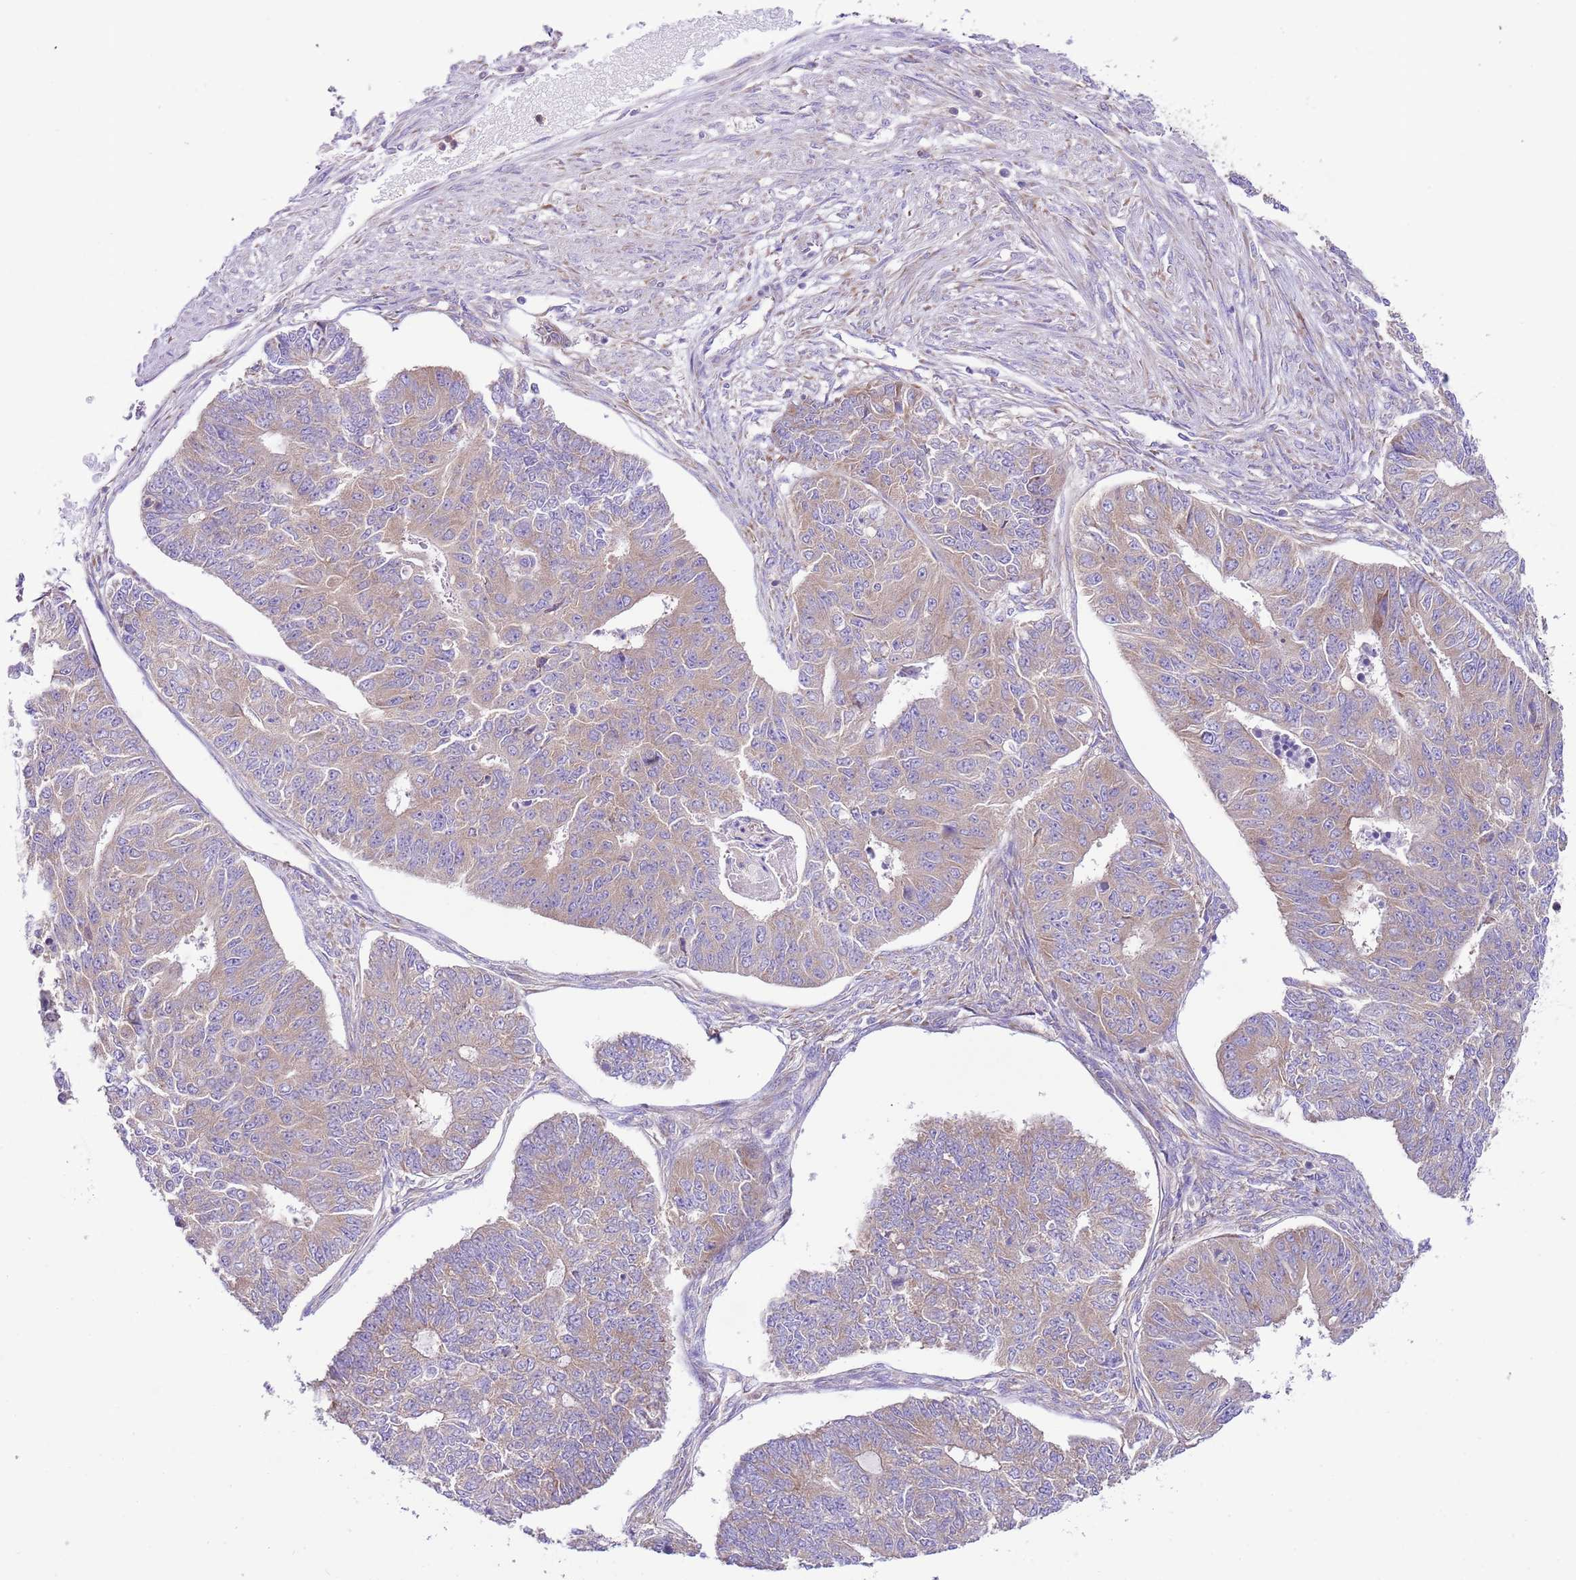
{"staining": {"intensity": "moderate", "quantity": ">75%", "location": "cytoplasmic/membranous"}, "tissue": "endometrial cancer", "cell_type": "Tumor cells", "image_type": "cancer", "snomed": [{"axis": "morphology", "description": "Adenocarcinoma, NOS"}, {"axis": "topography", "description": "Endometrium"}], "caption": "Moderate cytoplasmic/membranous protein staining is seen in approximately >75% of tumor cells in endometrial cancer.", "gene": "RPS10", "patient": {"sex": "female", "age": 32}}